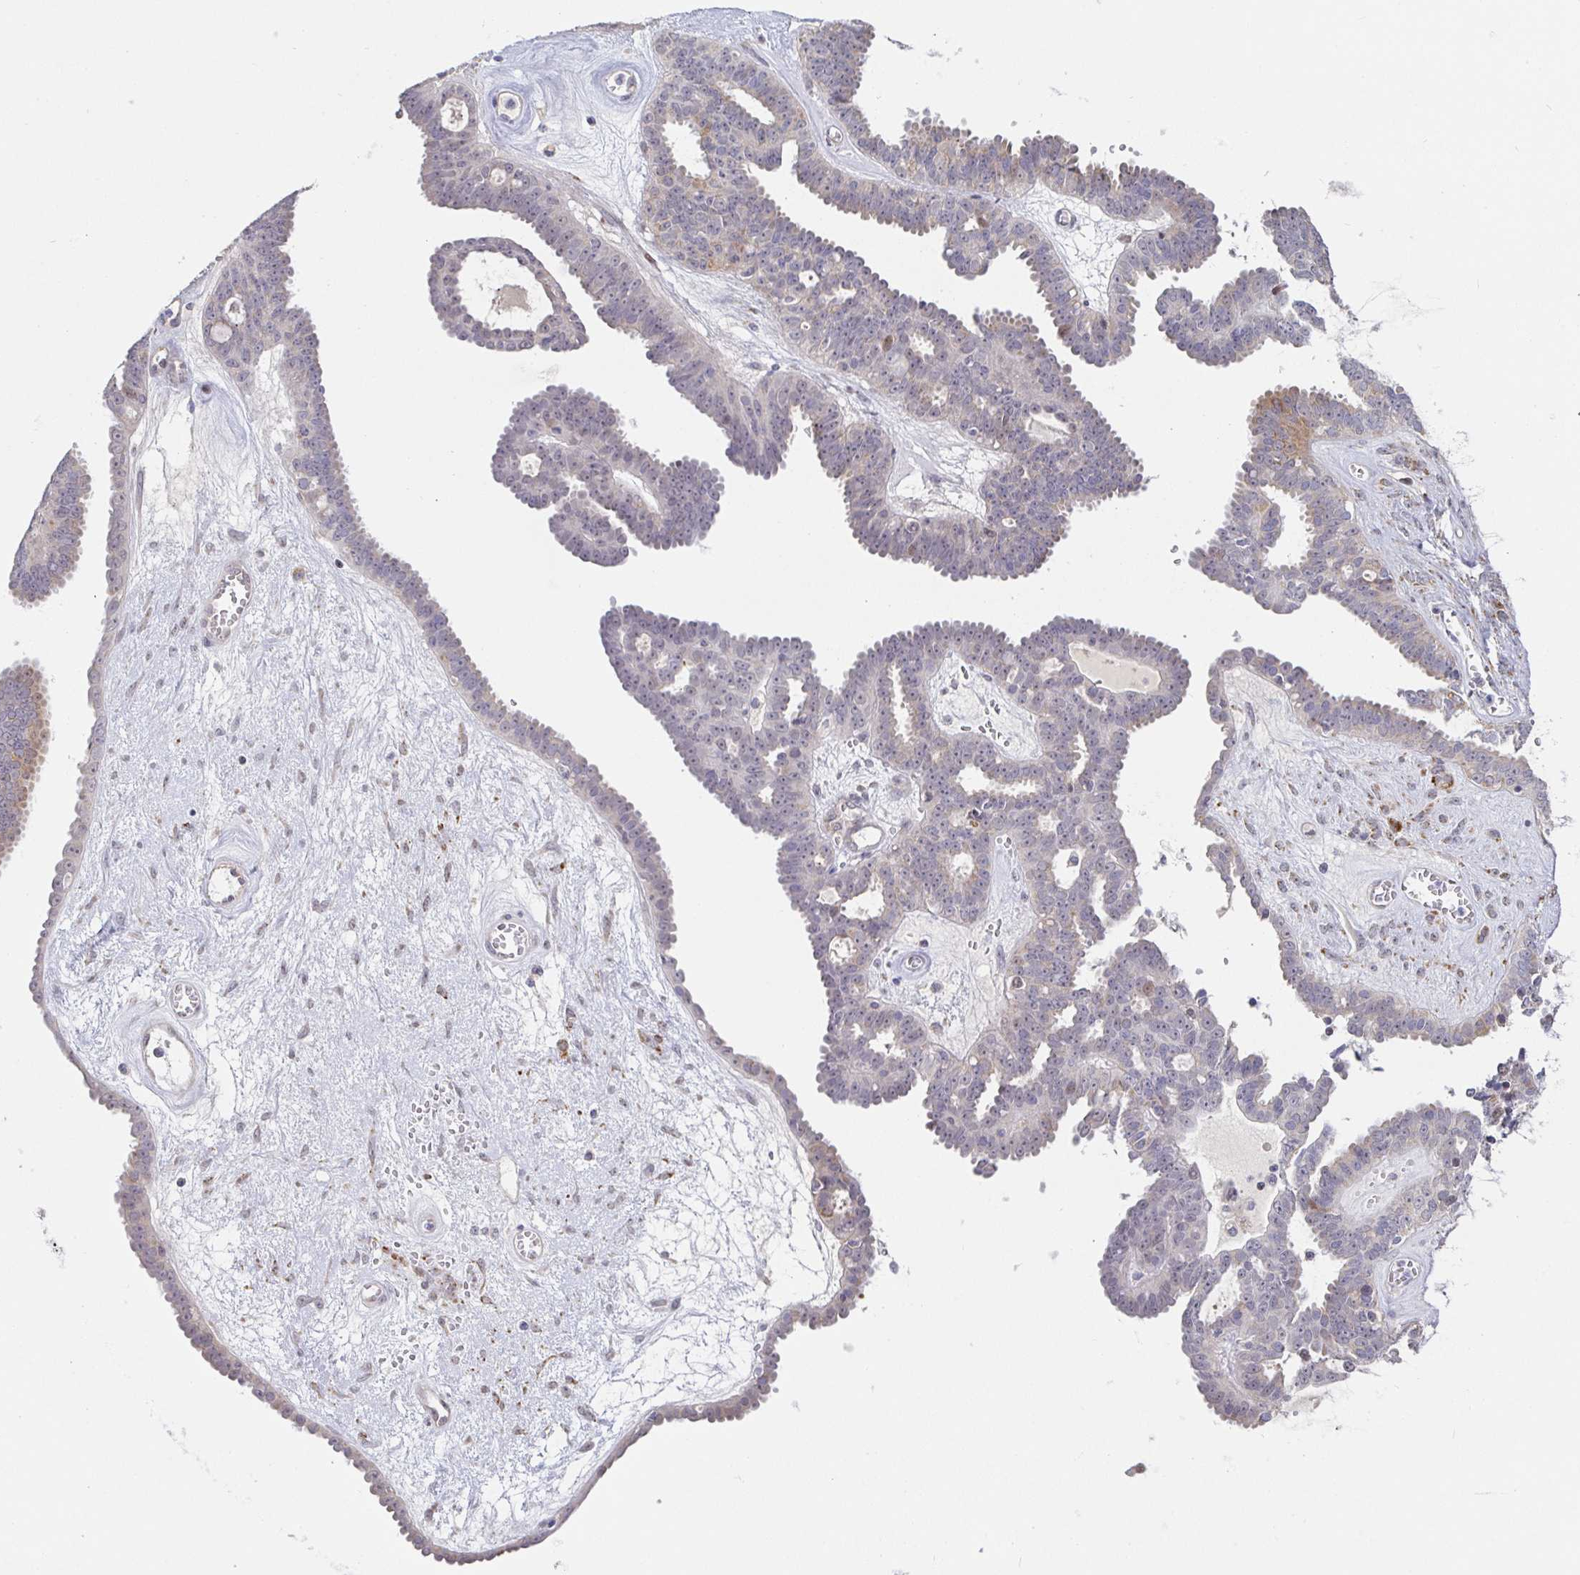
{"staining": {"intensity": "moderate", "quantity": "<25%", "location": "cytoplasmic/membranous"}, "tissue": "ovarian cancer", "cell_type": "Tumor cells", "image_type": "cancer", "snomed": [{"axis": "morphology", "description": "Cystadenocarcinoma, serous, NOS"}, {"axis": "topography", "description": "Ovary"}], "caption": "Ovarian serous cystadenocarcinoma was stained to show a protein in brown. There is low levels of moderate cytoplasmic/membranous positivity in approximately <25% of tumor cells.", "gene": "CIT", "patient": {"sex": "female", "age": 71}}